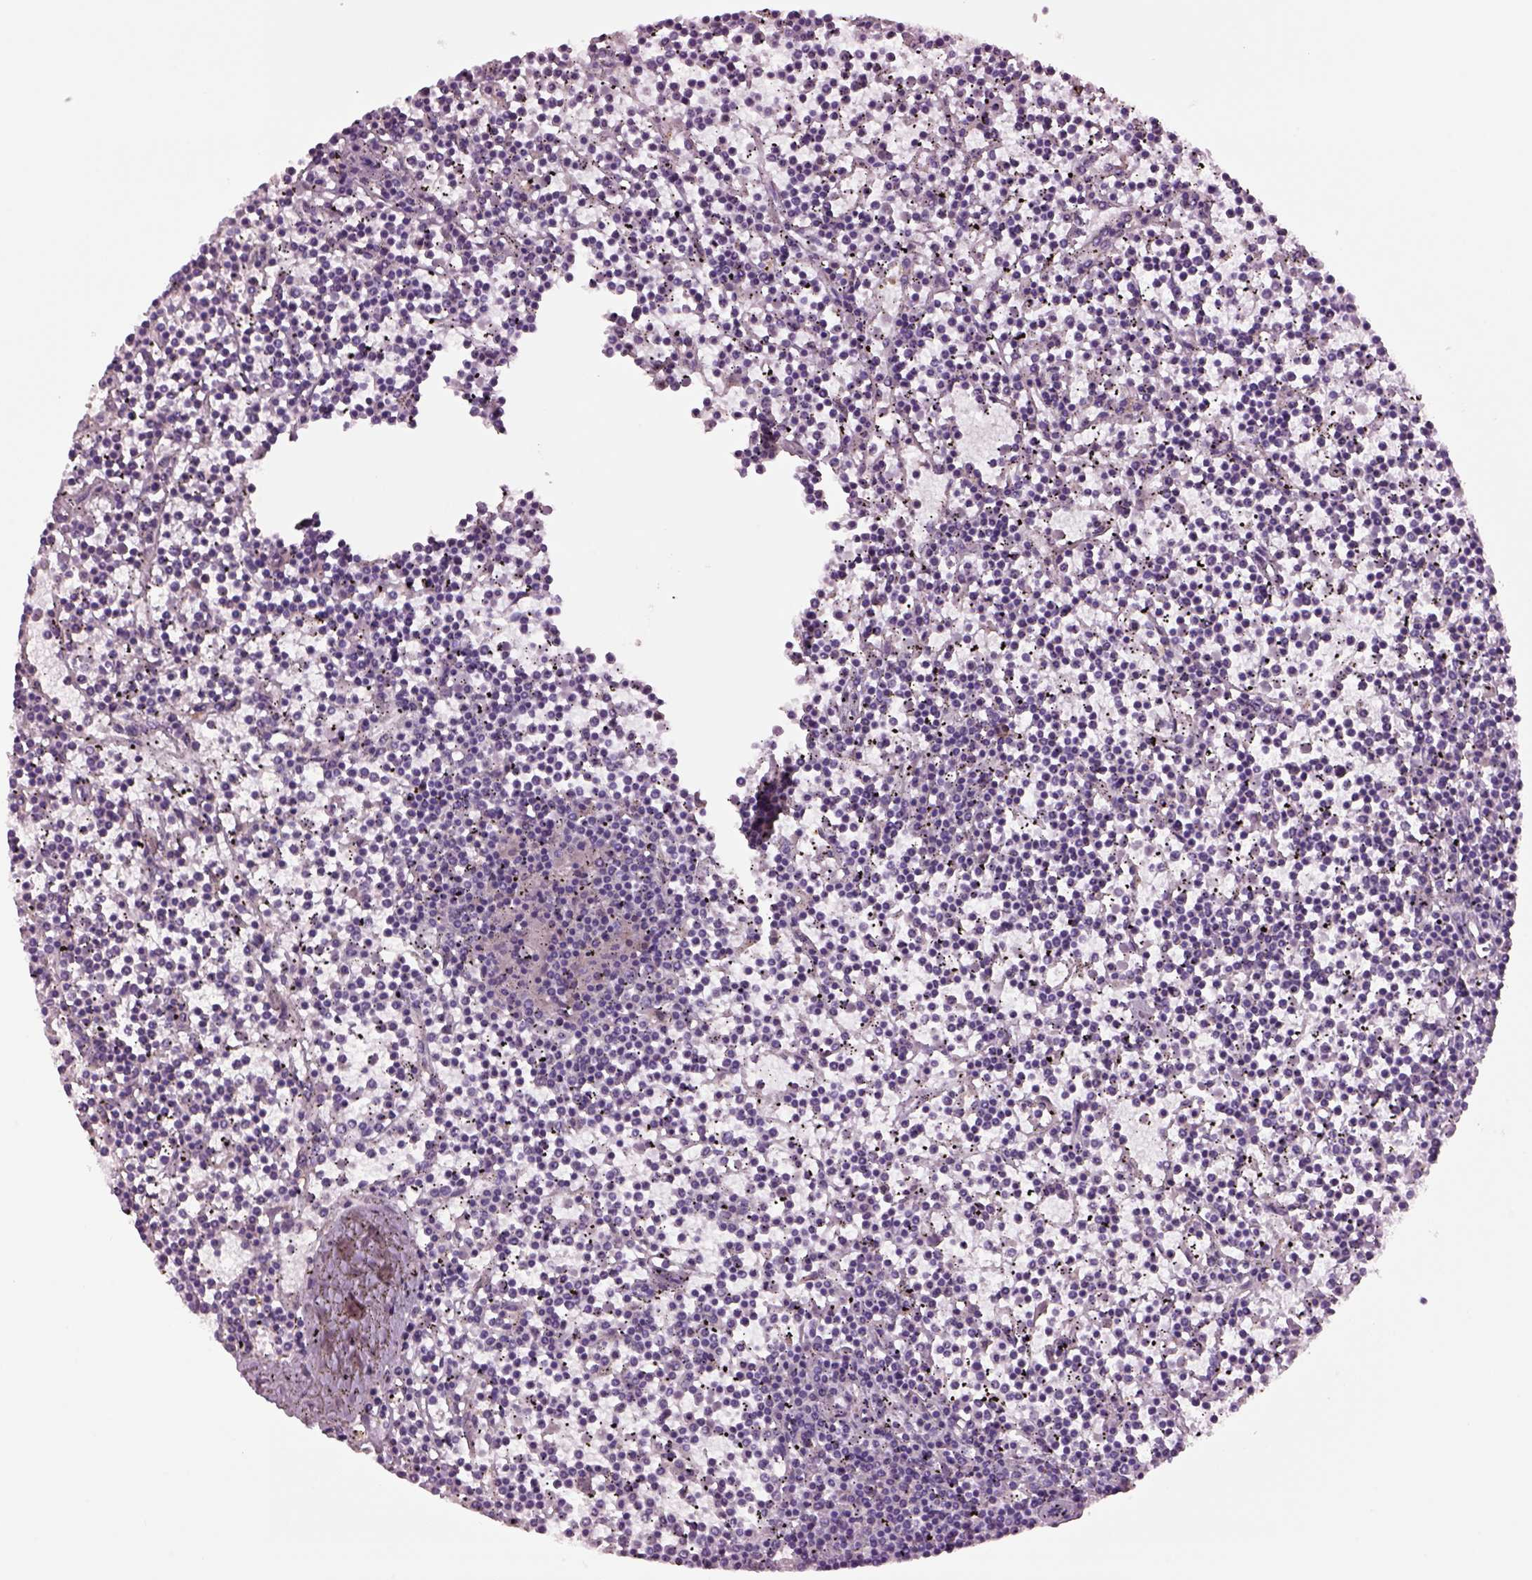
{"staining": {"intensity": "negative", "quantity": "none", "location": "none"}, "tissue": "lymphoma", "cell_type": "Tumor cells", "image_type": "cancer", "snomed": [{"axis": "morphology", "description": "Malignant lymphoma, non-Hodgkin's type, Low grade"}, {"axis": "topography", "description": "Spleen"}], "caption": "A micrograph of human malignant lymphoma, non-Hodgkin's type (low-grade) is negative for staining in tumor cells. (Brightfield microscopy of DAB (3,3'-diaminobenzidine) immunohistochemistry at high magnification).", "gene": "CLPSL1", "patient": {"sex": "female", "age": 19}}